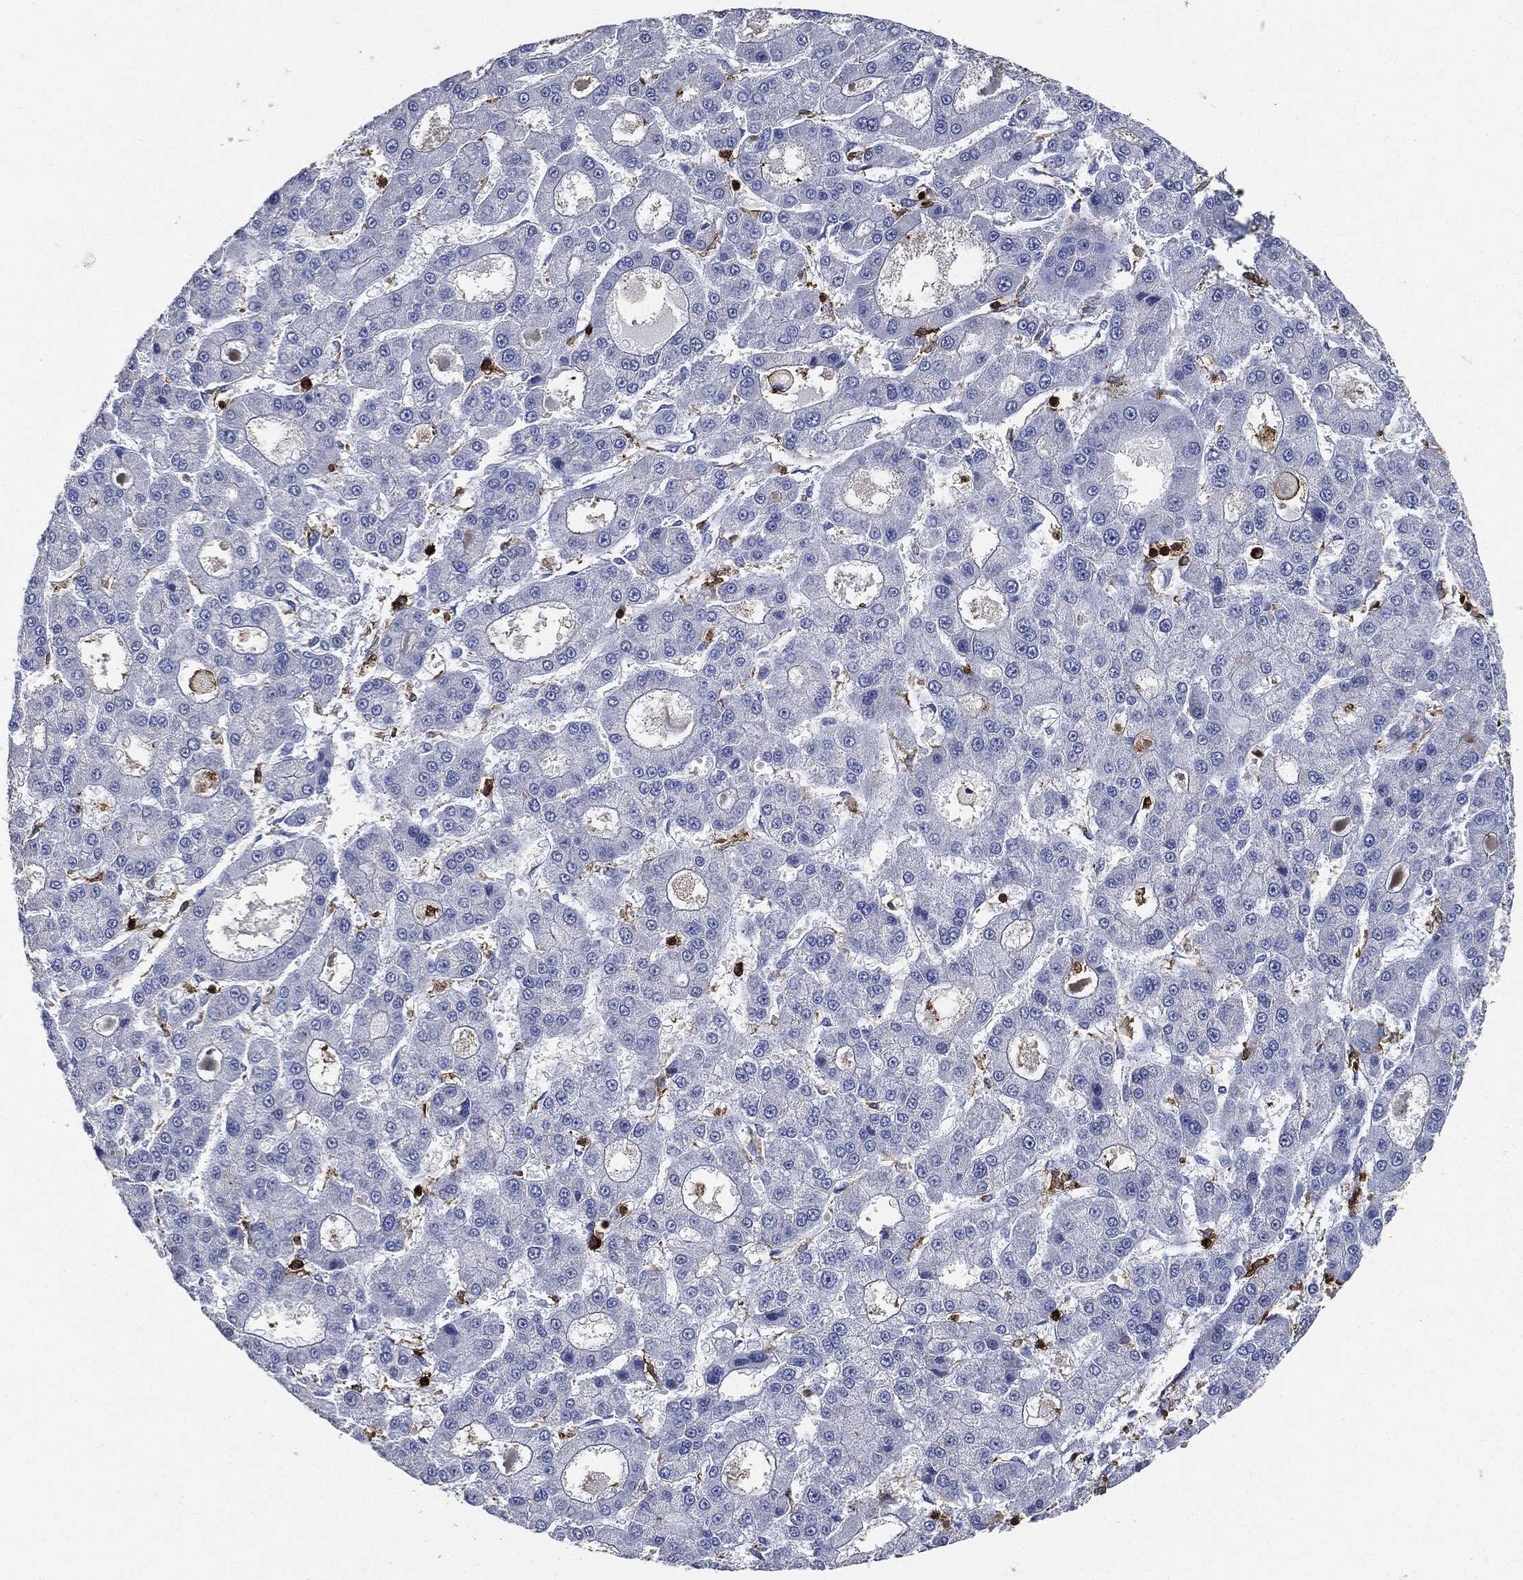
{"staining": {"intensity": "negative", "quantity": "none", "location": "none"}, "tissue": "liver cancer", "cell_type": "Tumor cells", "image_type": "cancer", "snomed": [{"axis": "morphology", "description": "Carcinoma, Hepatocellular, NOS"}, {"axis": "topography", "description": "Liver"}], "caption": "Liver cancer (hepatocellular carcinoma) was stained to show a protein in brown. There is no significant expression in tumor cells.", "gene": "PTPRC", "patient": {"sex": "male", "age": 70}}